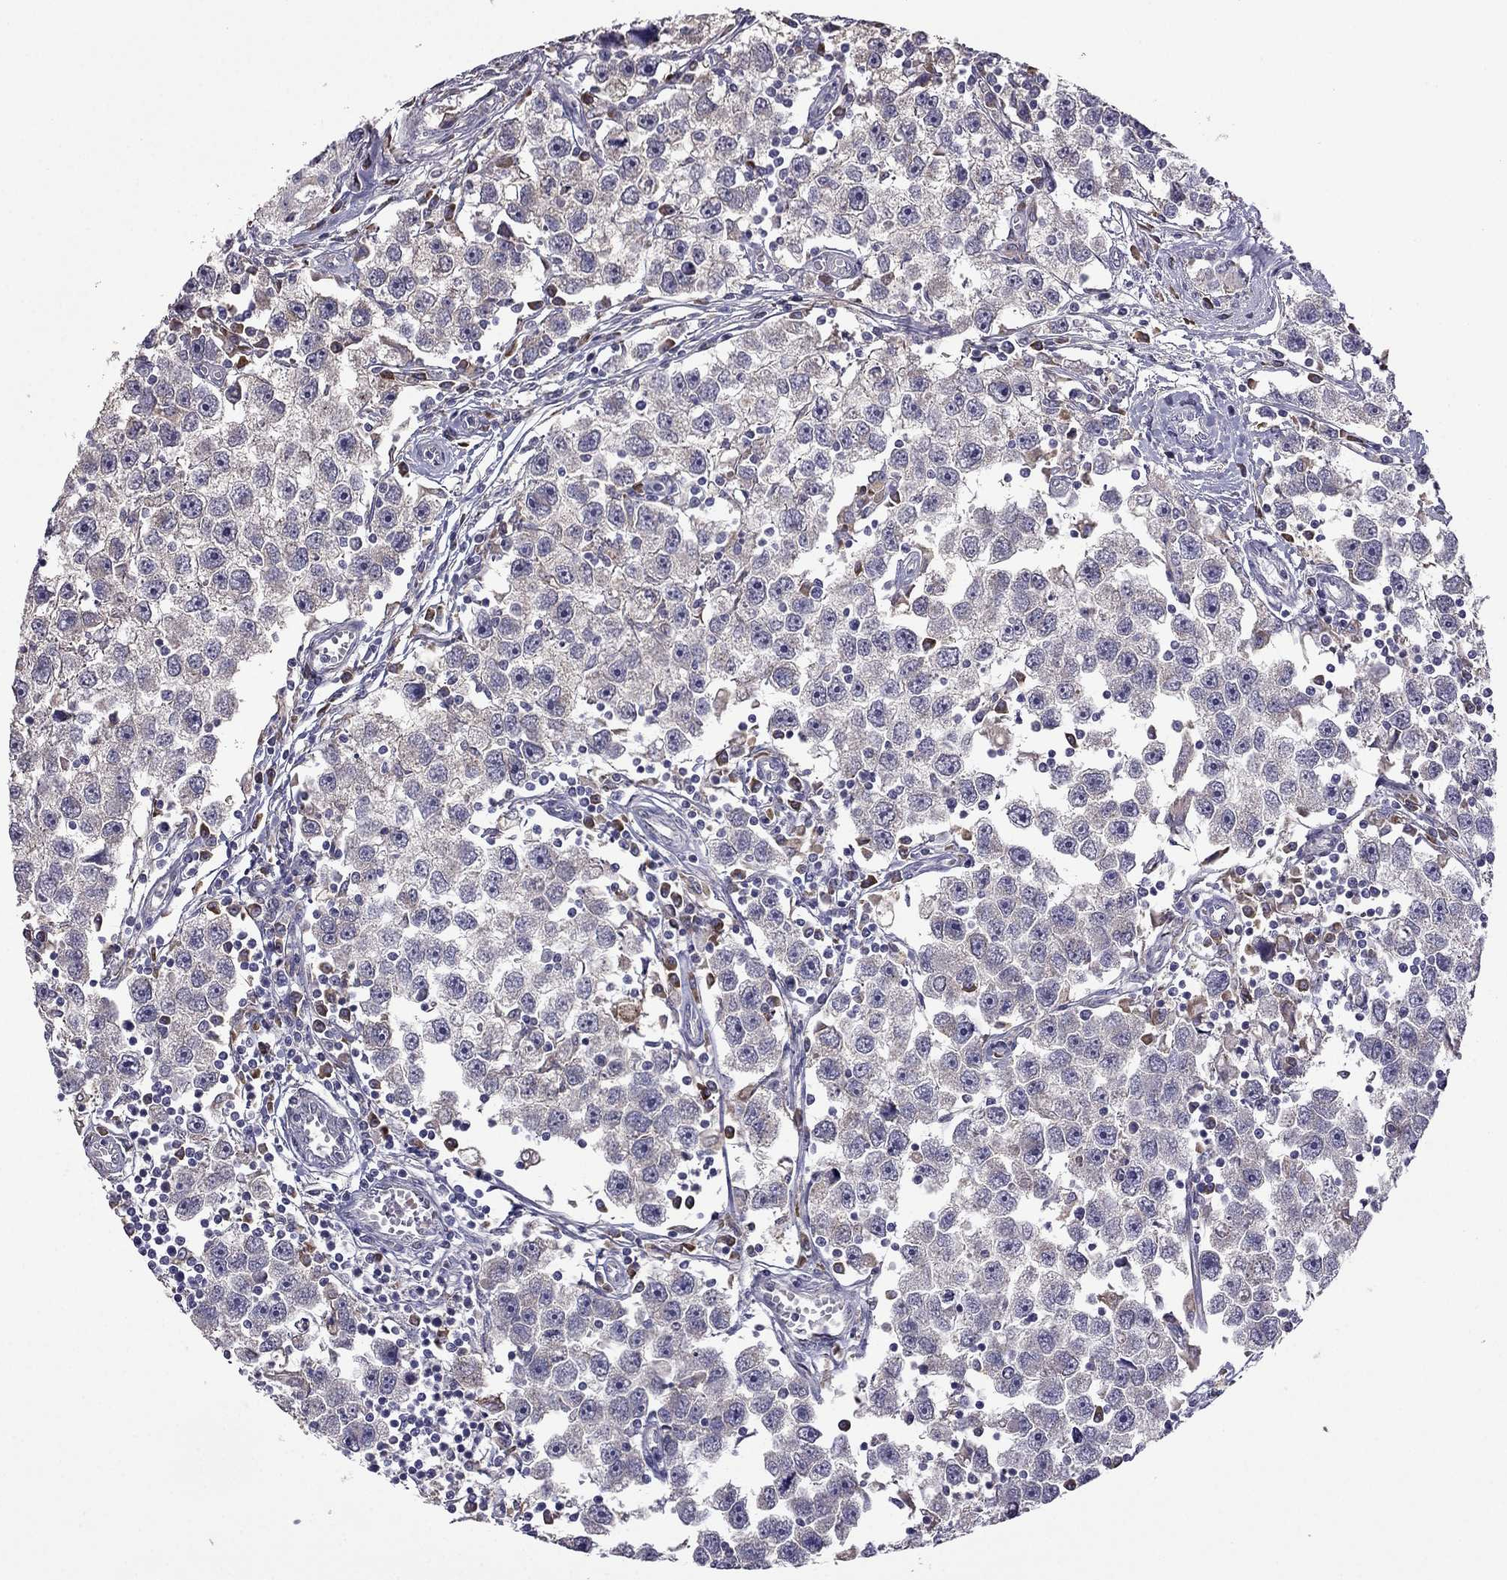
{"staining": {"intensity": "negative", "quantity": "none", "location": "none"}, "tissue": "testis cancer", "cell_type": "Tumor cells", "image_type": "cancer", "snomed": [{"axis": "morphology", "description": "Seminoma, NOS"}, {"axis": "topography", "description": "Testis"}], "caption": "A high-resolution photomicrograph shows IHC staining of seminoma (testis), which reveals no significant positivity in tumor cells.", "gene": "CDH9", "patient": {"sex": "male", "age": 30}}